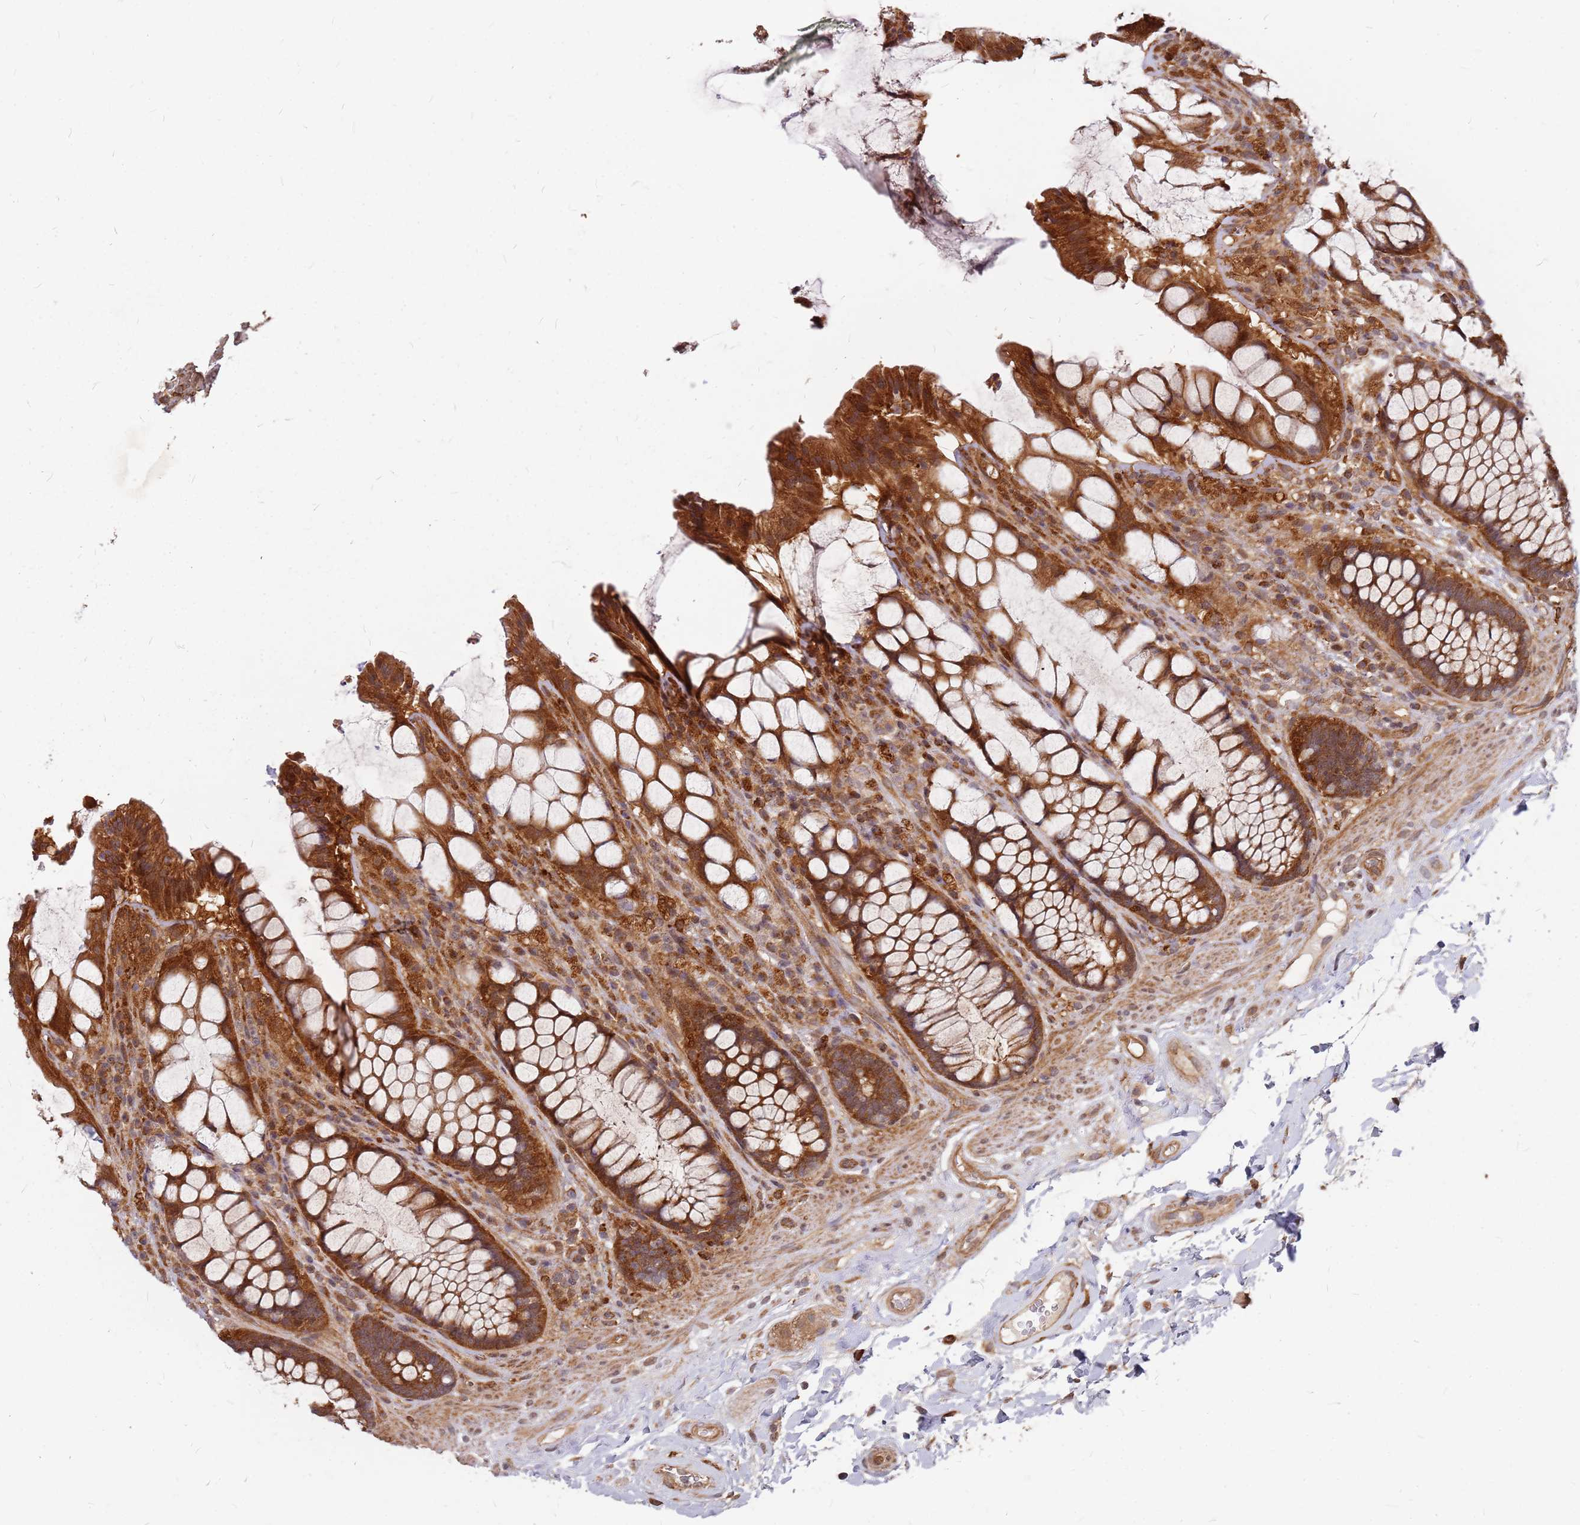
{"staining": {"intensity": "strong", "quantity": ">75%", "location": "cytoplasmic/membranous"}, "tissue": "rectum", "cell_type": "Glandular cells", "image_type": "normal", "snomed": [{"axis": "morphology", "description": "Normal tissue, NOS"}, {"axis": "topography", "description": "Rectum"}], "caption": "IHC of benign rectum displays high levels of strong cytoplasmic/membranous positivity in about >75% of glandular cells.", "gene": "TRABD", "patient": {"sex": "female", "age": 58}}